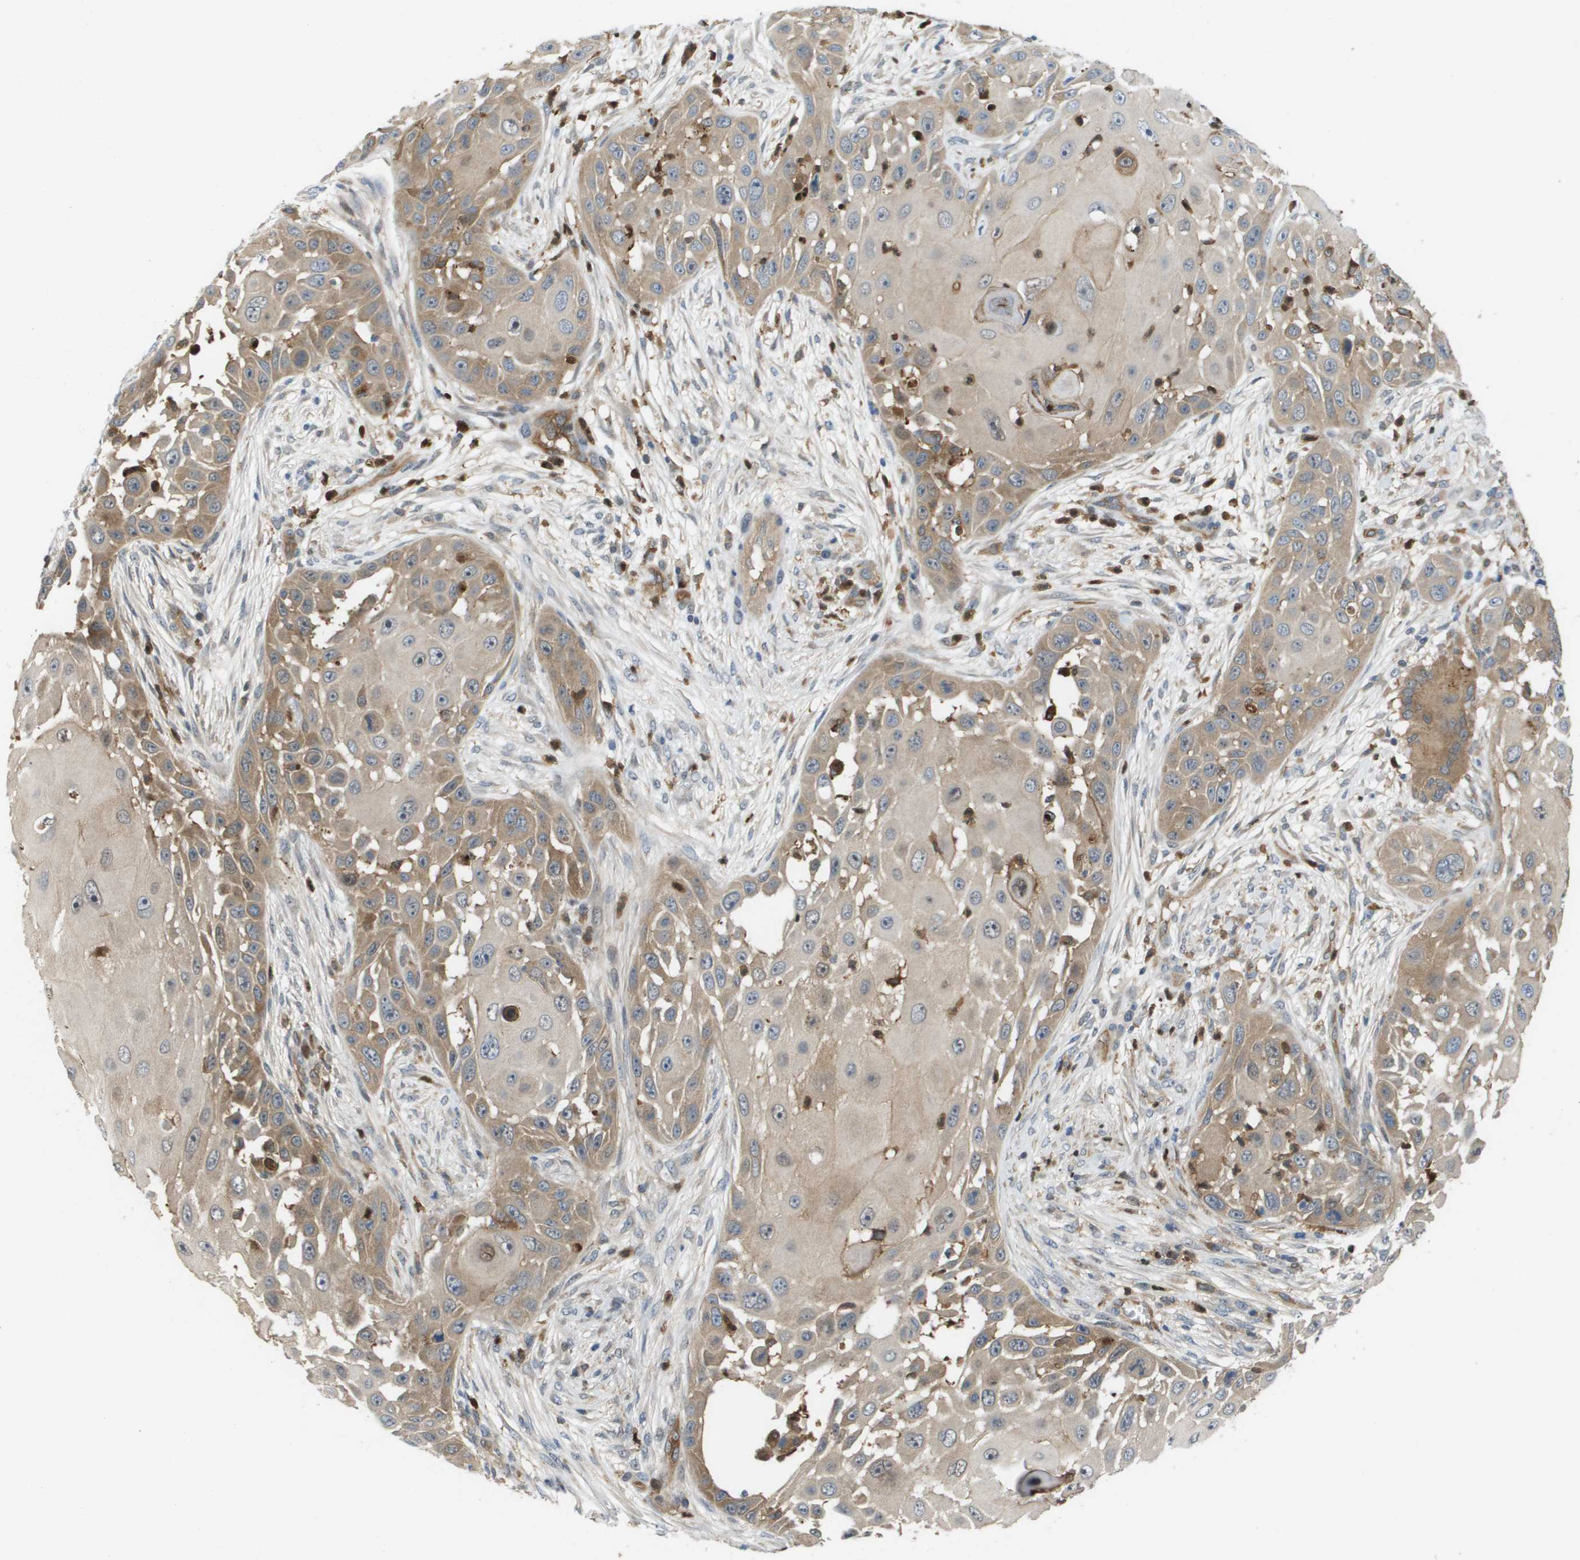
{"staining": {"intensity": "weak", "quantity": ">75%", "location": "cytoplasmic/membranous"}, "tissue": "skin cancer", "cell_type": "Tumor cells", "image_type": "cancer", "snomed": [{"axis": "morphology", "description": "Squamous cell carcinoma, NOS"}, {"axis": "topography", "description": "Skin"}], "caption": "DAB (3,3'-diaminobenzidine) immunohistochemical staining of skin squamous cell carcinoma demonstrates weak cytoplasmic/membranous protein positivity in about >75% of tumor cells. (DAB IHC, brown staining for protein, blue staining for nuclei).", "gene": "PALD1", "patient": {"sex": "female", "age": 44}}